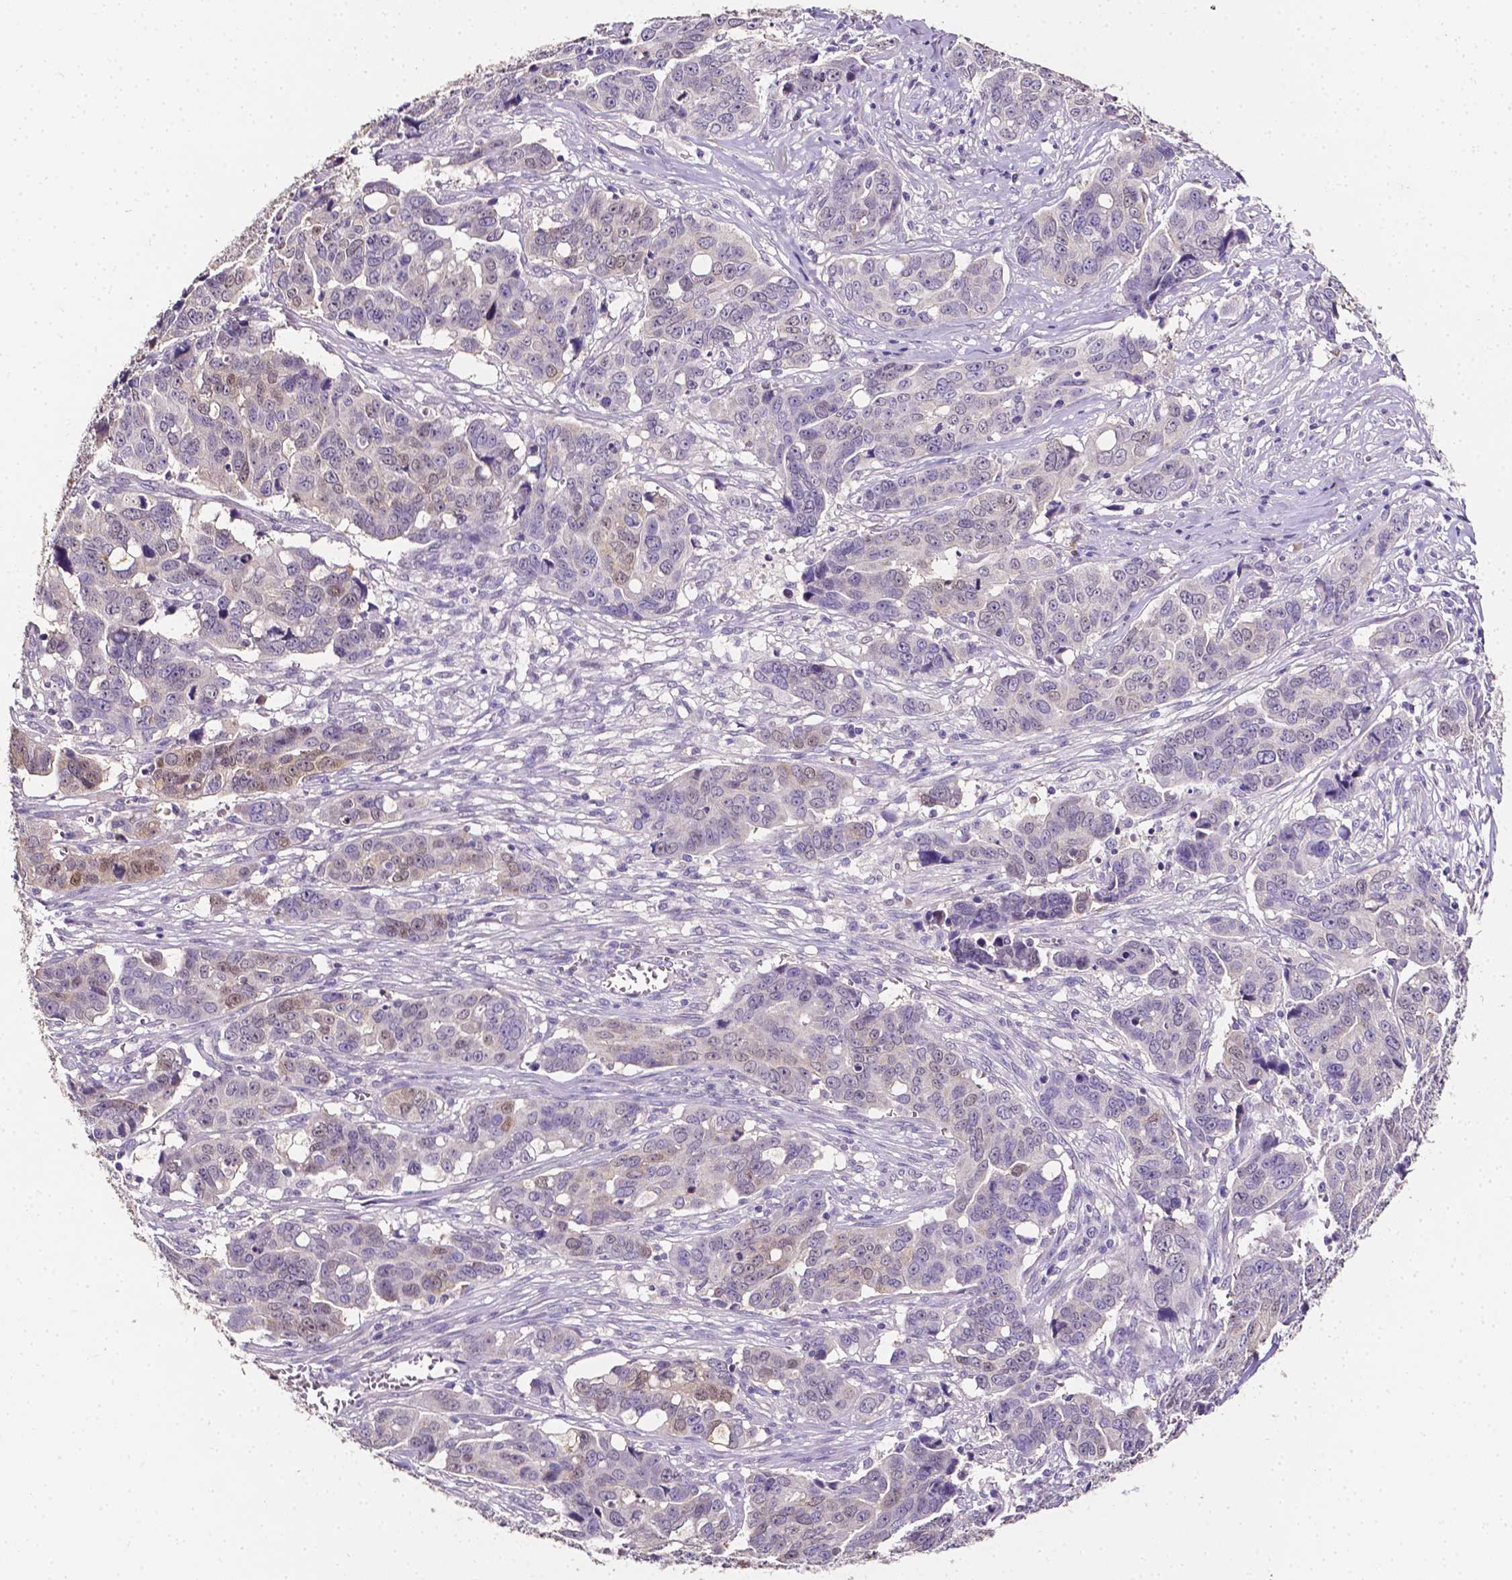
{"staining": {"intensity": "negative", "quantity": "none", "location": "none"}, "tissue": "ovarian cancer", "cell_type": "Tumor cells", "image_type": "cancer", "snomed": [{"axis": "morphology", "description": "Carcinoma, endometroid"}, {"axis": "topography", "description": "Ovary"}], "caption": "Tumor cells are negative for brown protein staining in ovarian endometroid carcinoma.", "gene": "PSAT1", "patient": {"sex": "female", "age": 78}}